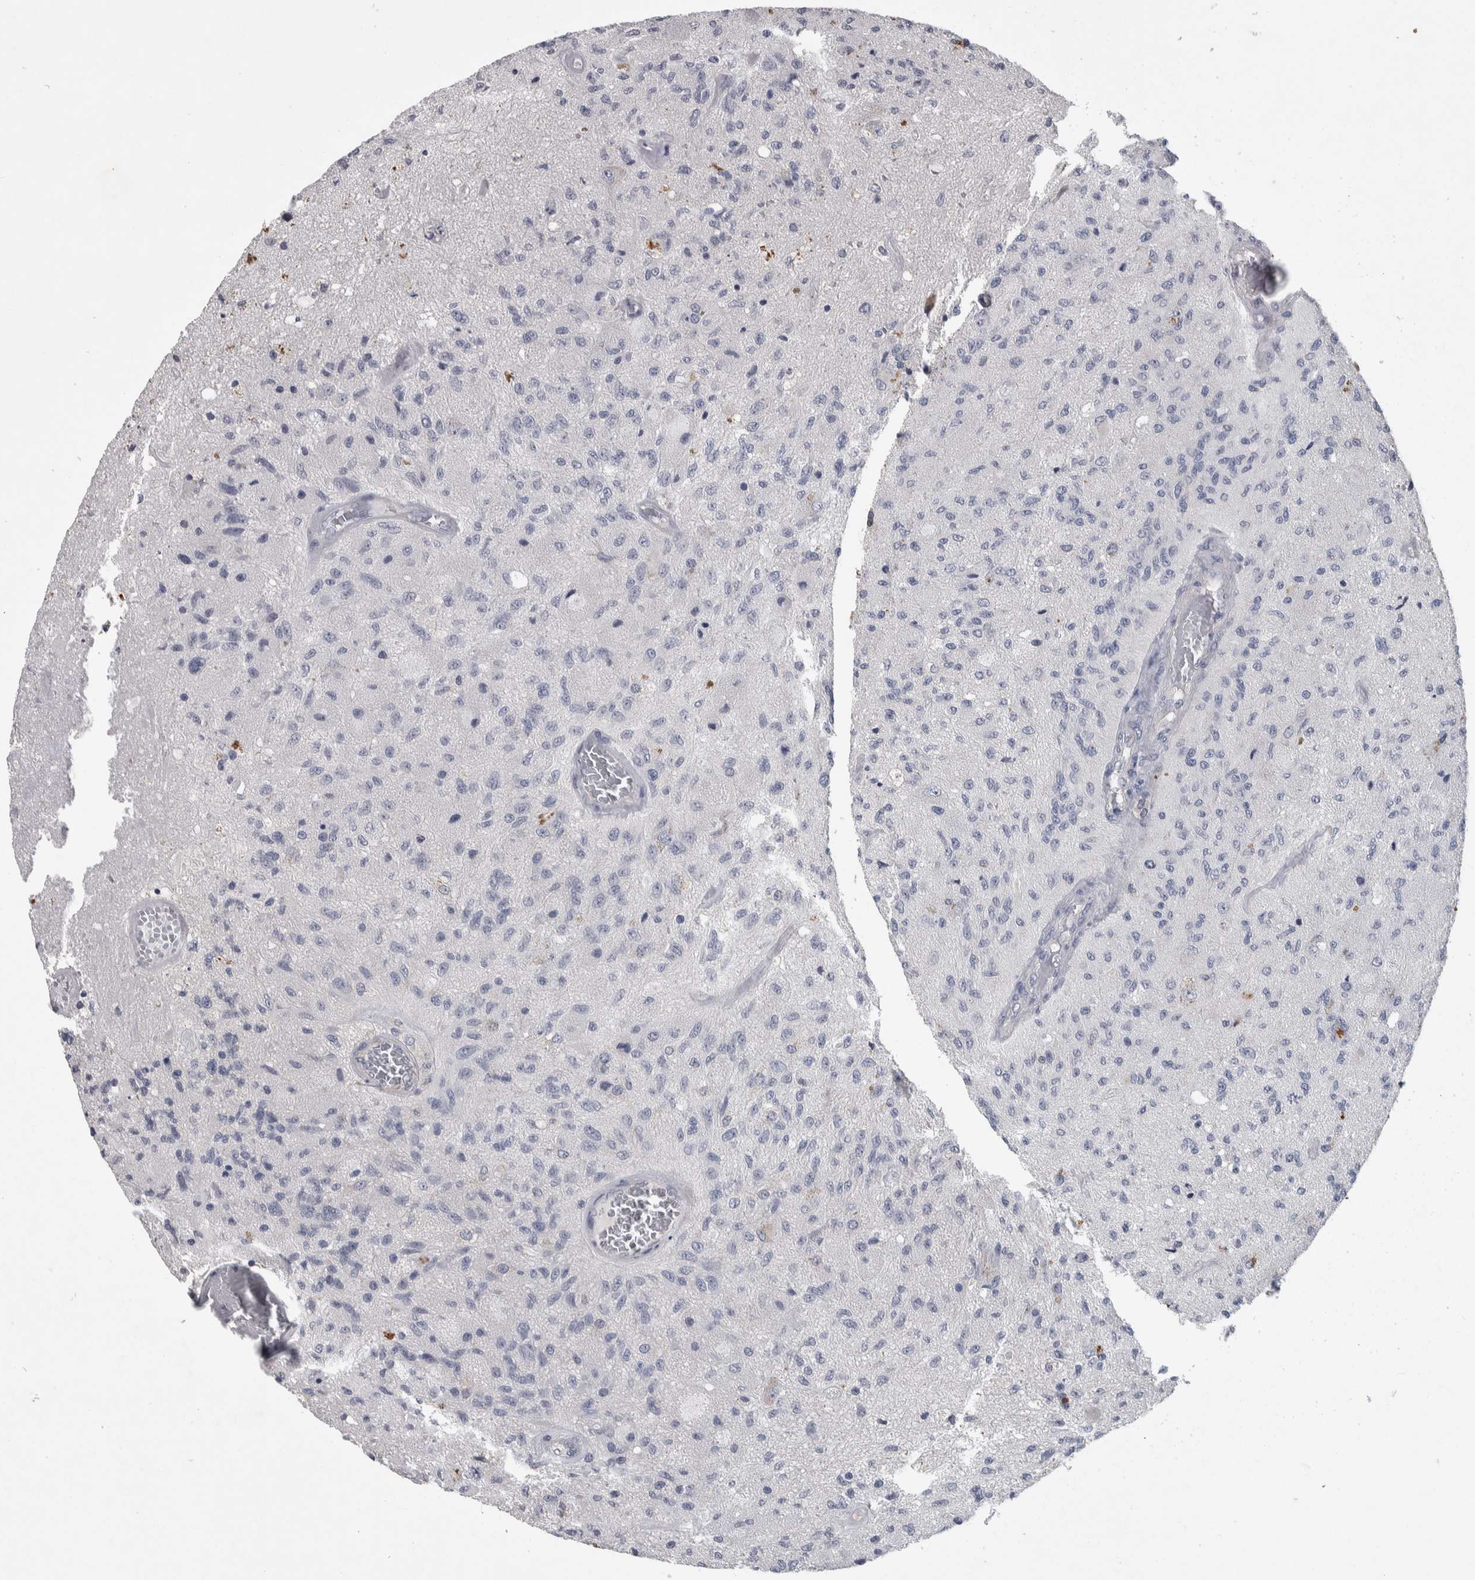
{"staining": {"intensity": "negative", "quantity": "none", "location": "none"}, "tissue": "glioma", "cell_type": "Tumor cells", "image_type": "cancer", "snomed": [{"axis": "morphology", "description": "Normal tissue, NOS"}, {"axis": "morphology", "description": "Glioma, malignant, High grade"}, {"axis": "topography", "description": "Cerebral cortex"}], "caption": "Micrograph shows no significant protein staining in tumor cells of glioma.", "gene": "NFKB2", "patient": {"sex": "male", "age": 77}}